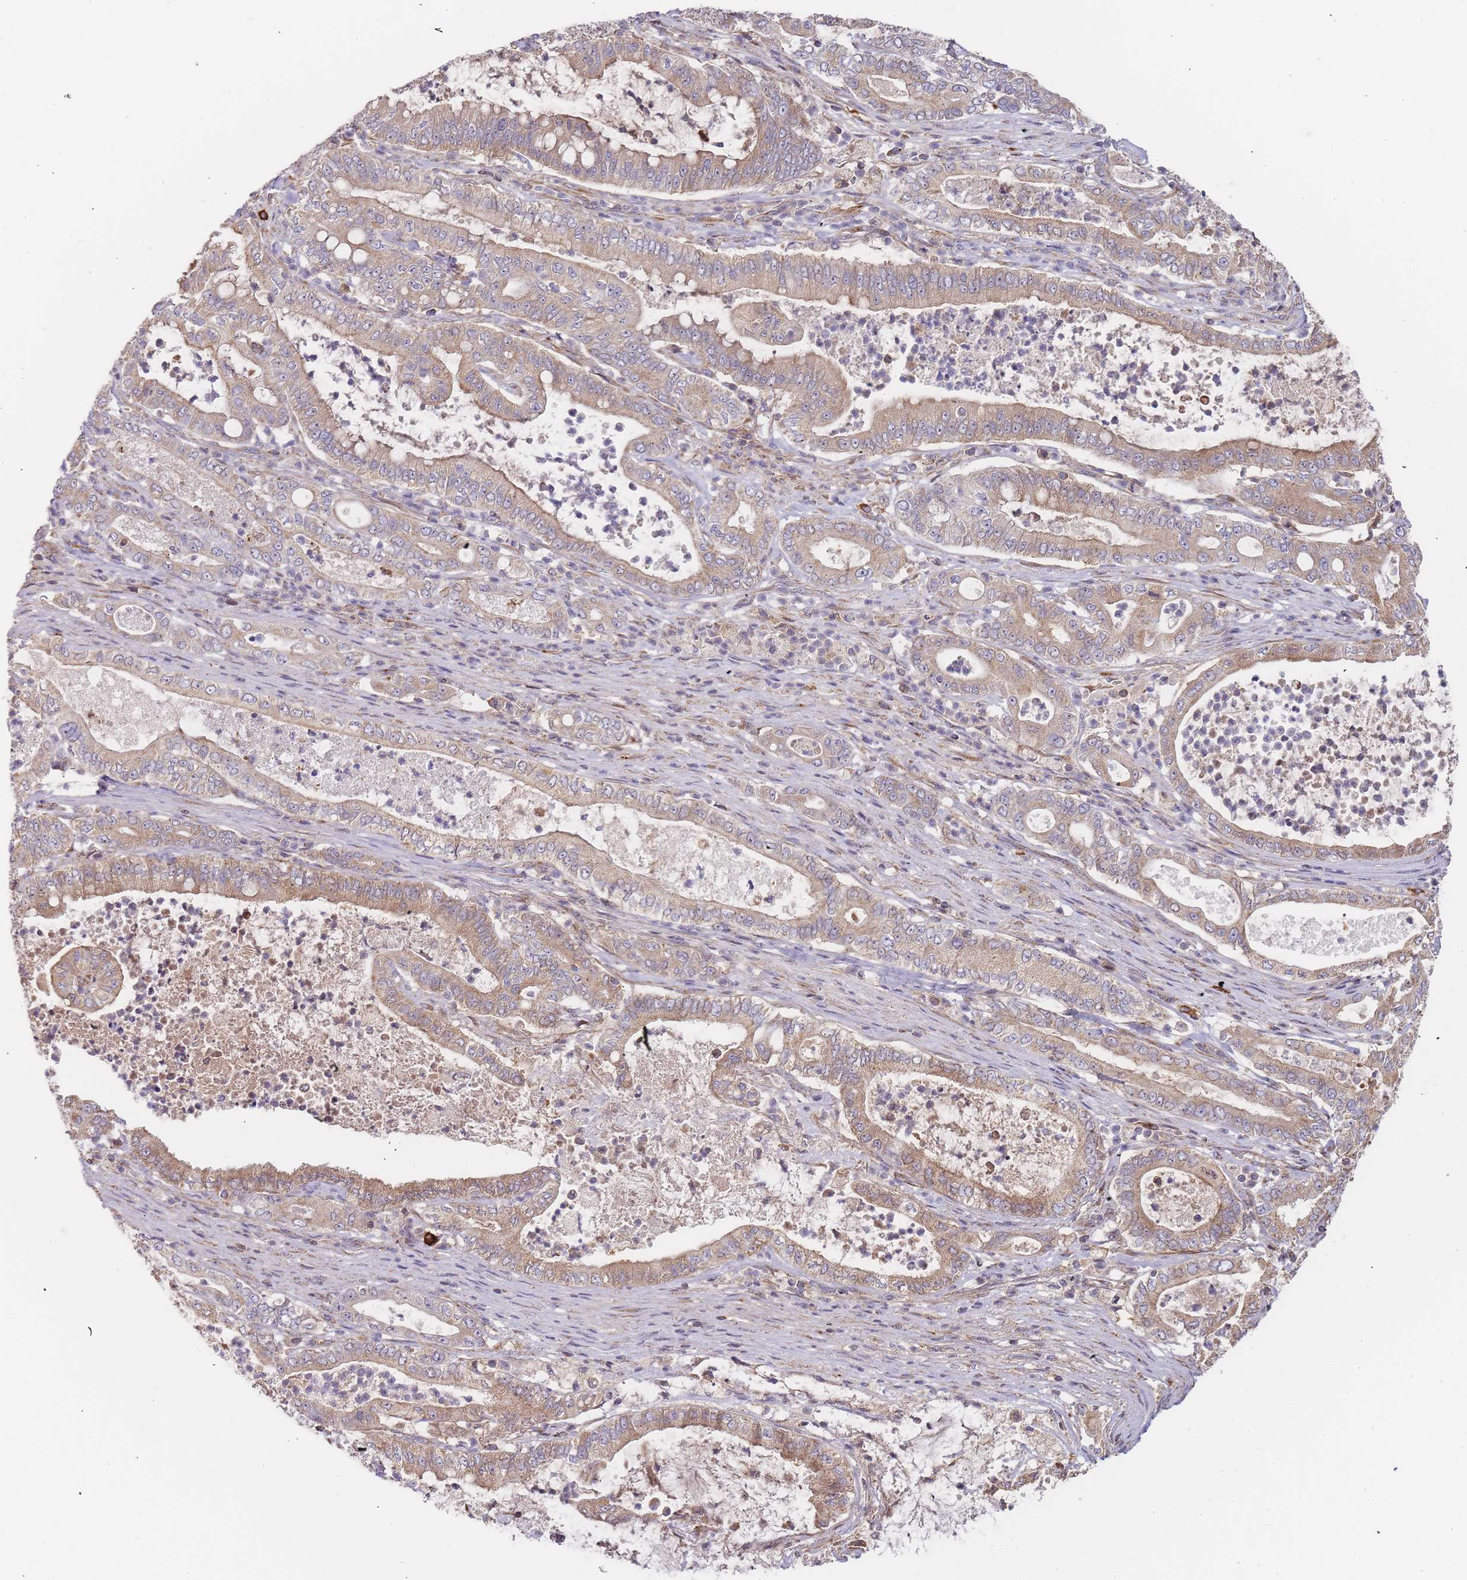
{"staining": {"intensity": "moderate", "quantity": ">75%", "location": "cytoplasmic/membranous"}, "tissue": "pancreatic cancer", "cell_type": "Tumor cells", "image_type": "cancer", "snomed": [{"axis": "morphology", "description": "Adenocarcinoma, NOS"}, {"axis": "topography", "description": "Pancreas"}], "caption": "The photomicrograph shows a brown stain indicating the presence of a protein in the cytoplasmic/membranous of tumor cells in pancreatic cancer (adenocarcinoma).", "gene": "ADCY9", "patient": {"sex": "male", "age": 71}}